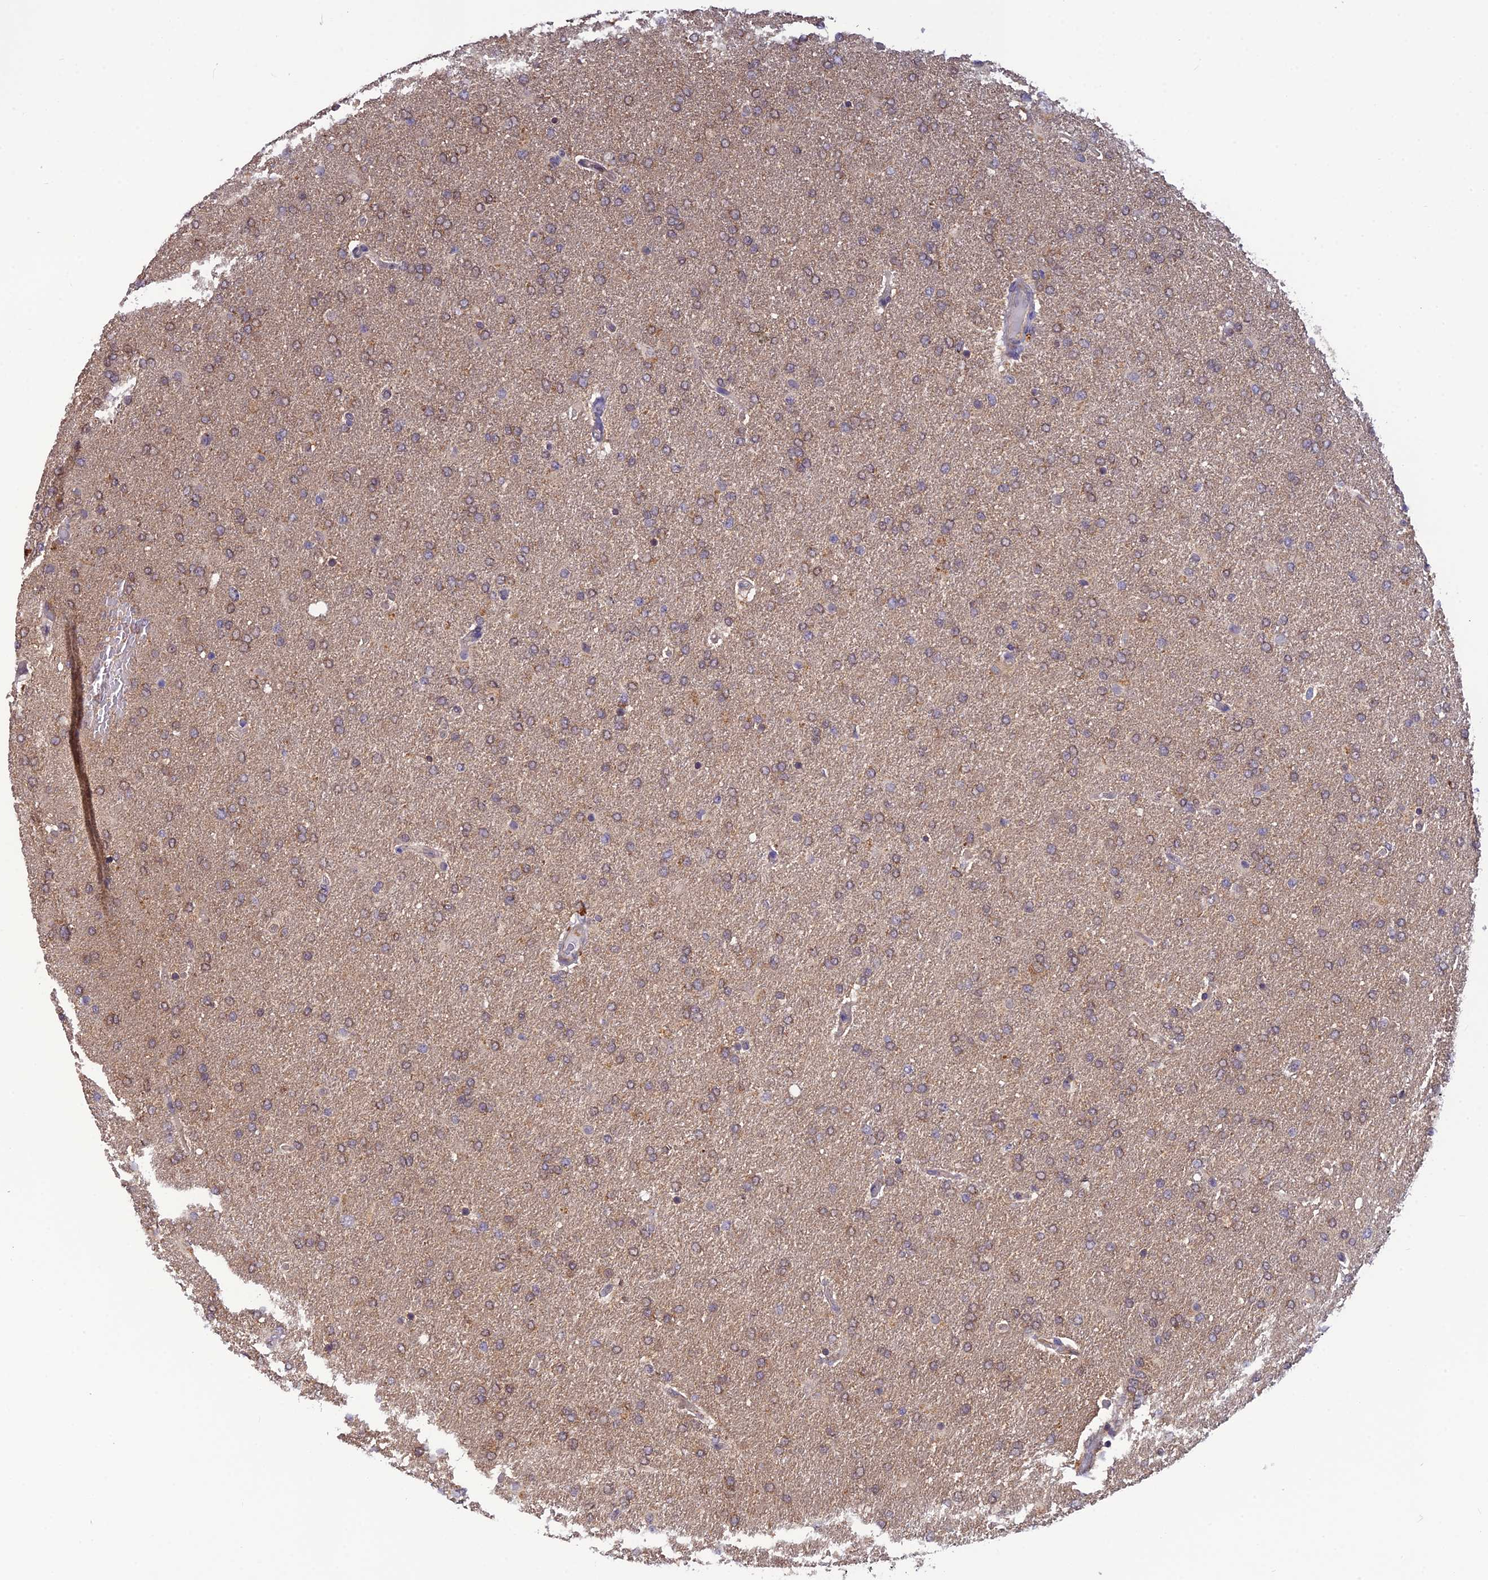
{"staining": {"intensity": "moderate", "quantity": "25%-75%", "location": "cytoplasmic/membranous"}, "tissue": "glioma", "cell_type": "Tumor cells", "image_type": "cancer", "snomed": [{"axis": "morphology", "description": "Glioma, malignant, High grade"}, {"axis": "topography", "description": "Brain"}], "caption": "Protein analysis of glioma tissue demonstrates moderate cytoplasmic/membranous expression in approximately 25%-75% of tumor cells. (brown staining indicates protein expression, while blue staining denotes nuclei).", "gene": "HINT1", "patient": {"sex": "male", "age": 72}}